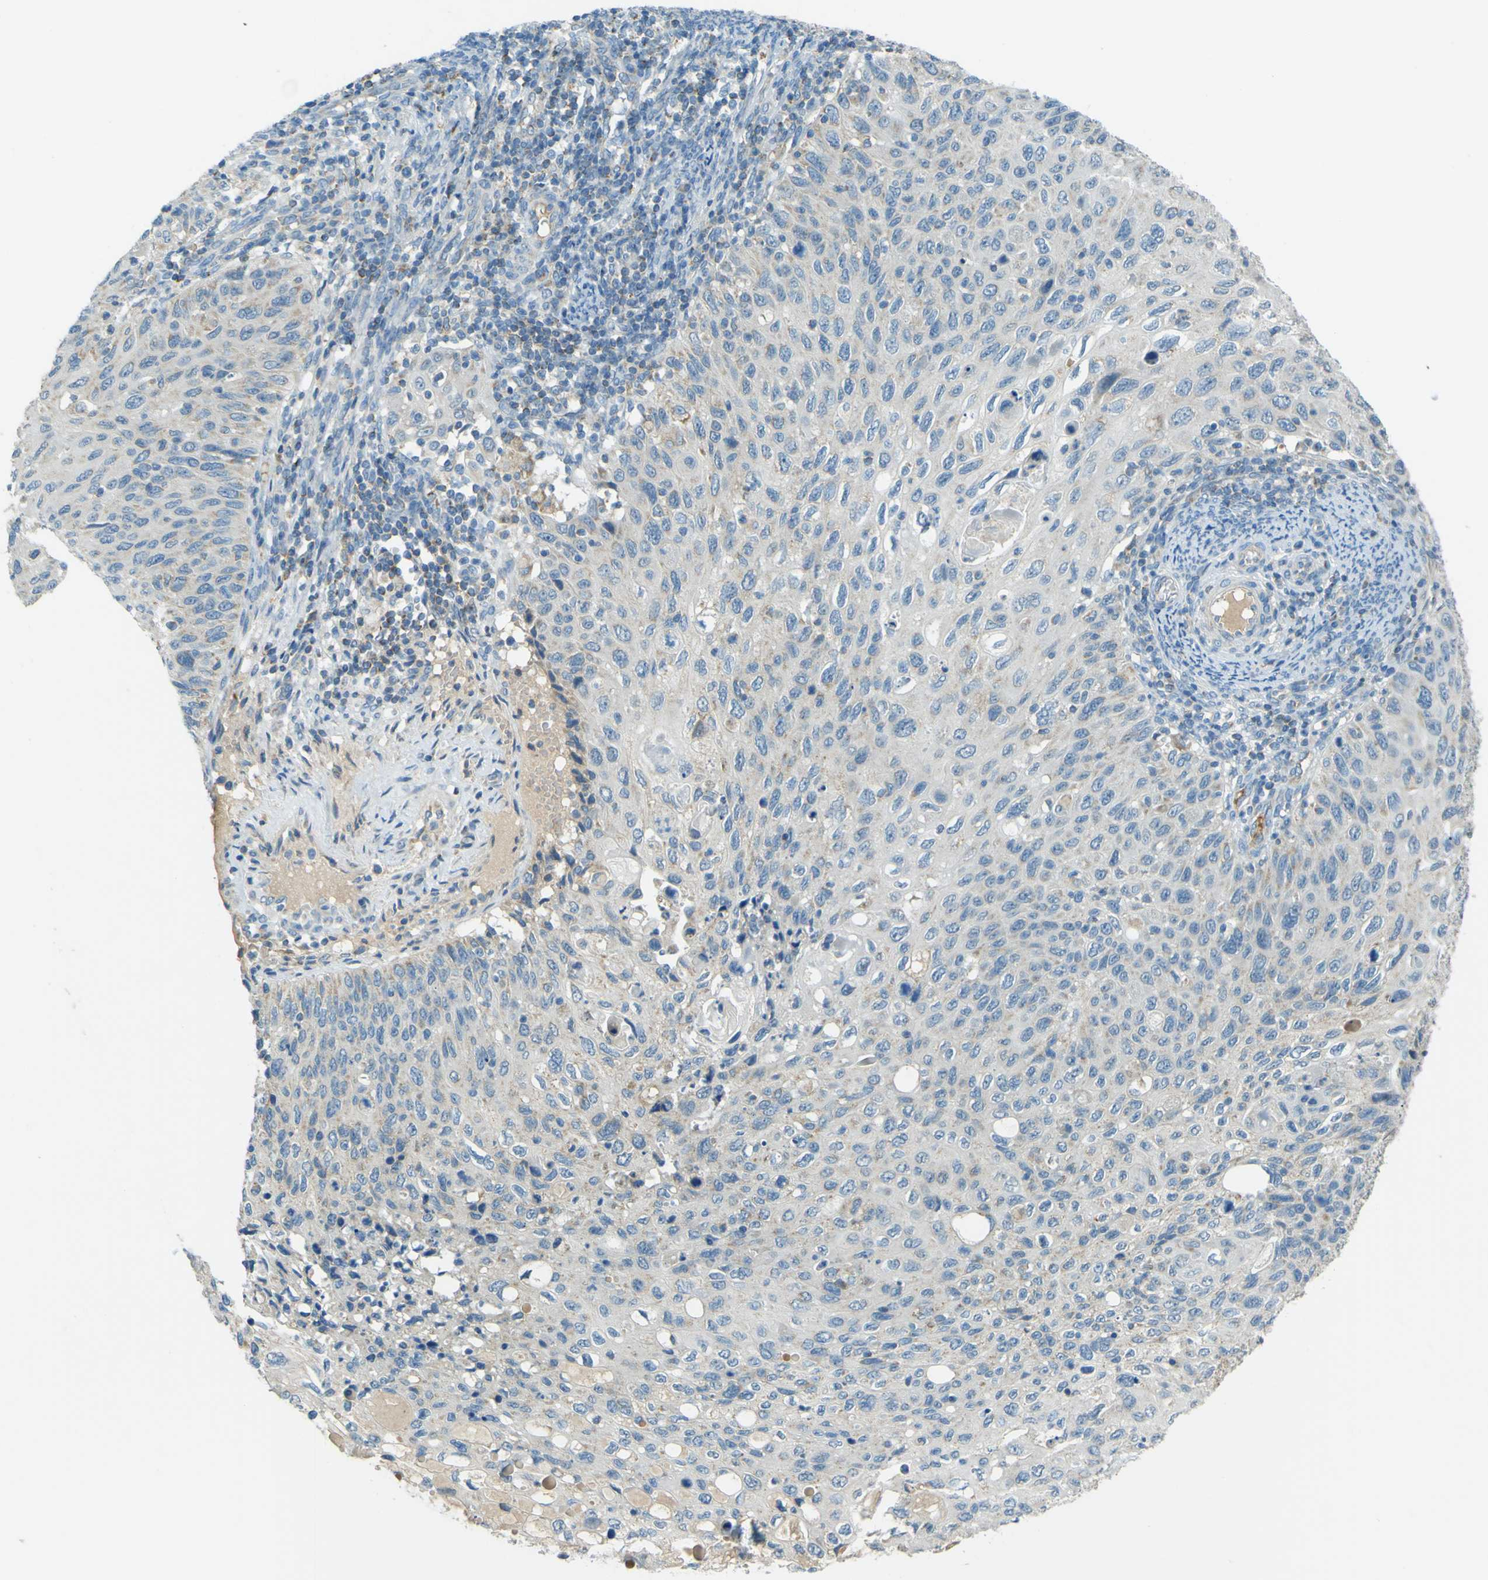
{"staining": {"intensity": "negative", "quantity": "none", "location": "none"}, "tissue": "cervical cancer", "cell_type": "Tumor cells", "image_type": "cancer", "snomed": [{"axis": "morphology", "description": "Squamous cell carcinoma, NOS"}, {"axis": "topography", "description": "Cervix"}], "caption": "IHC of cervical cancer (squamous cell carcinoma) reveals no staining in tumor cells.", "gene": "FKTN", "patient": {"sex": "female", "age": 70}}